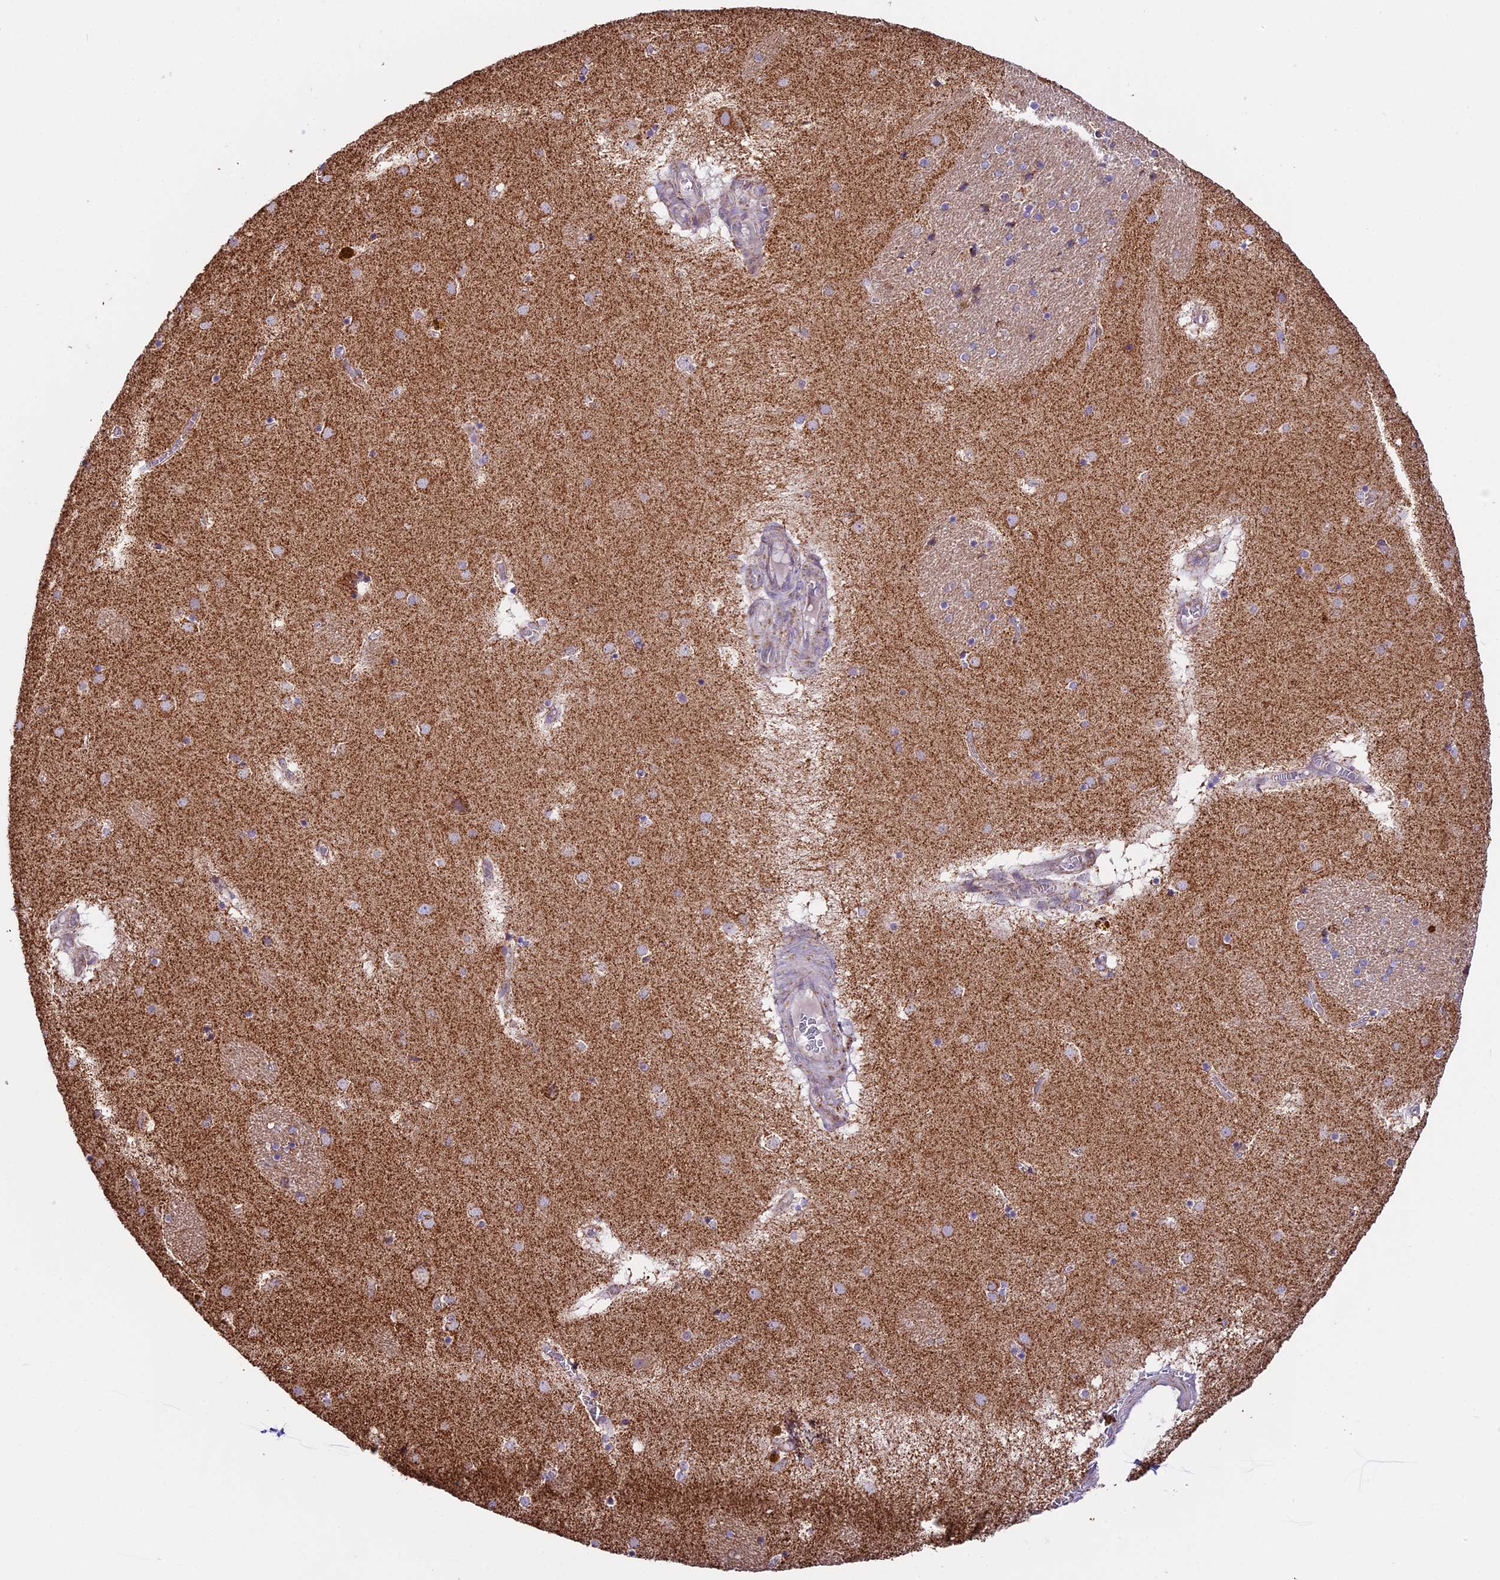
{"staining": {"intensity": "moderate", "quantity": "<25%", "location": "cytoplasmic/membranous"}, "tissue": "caudate", "cell_type": "Glial cells", "image_type": "normal", "snomed": [{"axis": "morphology", "description": "Normal tissue, NOS"}, {"axis": "topography", "description": "Lateral ventricle wall"}], "caption": "Brown immunohistochemical staining in normal caudate reveals moderate cytoplasmic/membranous expression in about <25% of glial cells.", "gene": "NDUFA8", "patient": {"sex": "male", "age": 70}}